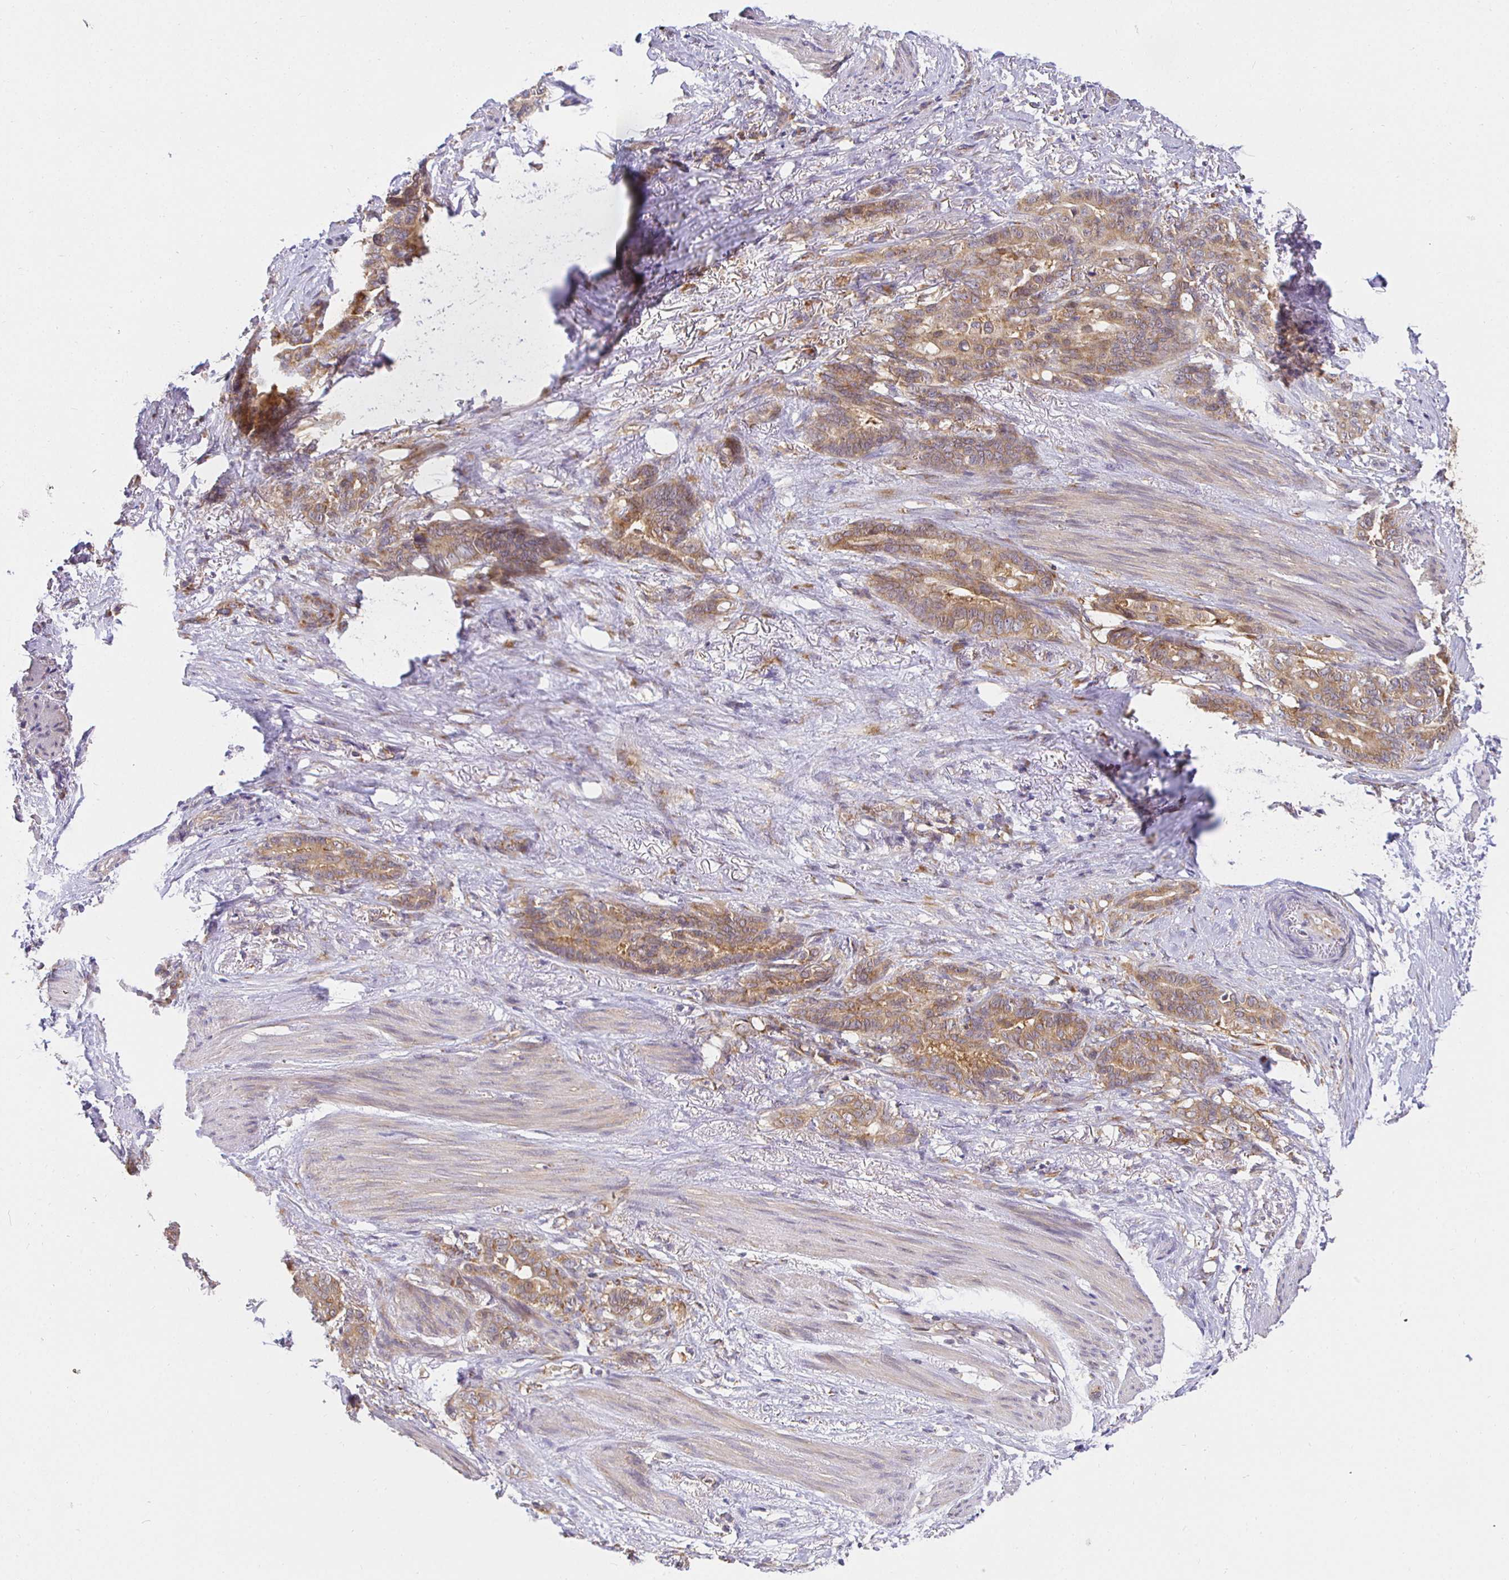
{"staining": {"intensity": "weak", "quantity": ">75%", "location": "cytoplasmic/membranous"}, "tissue": "stomach cancer", "cell_type": "Tumor cells", "image_type": "cancer", "snomed": [{"axis": "morphology", "description": "Normal tissue, NOS"}, {"axis": "morphology", "description": "Adenocarcinoma, NOS"}, {"axis": "topography", "description": "Esophagus"}, {"axis": "topography", "description": "Stomach, upper"}], "caption": "Stomach cancer (adenocarcinoma) tissue exhibits weak cytoplasmic/membranous positivity in approximately >75% of tumor cells, visualized by immunohistochemistry.", "gene": "IRAK1", "patient": {"sex": "male", "age": 62}}